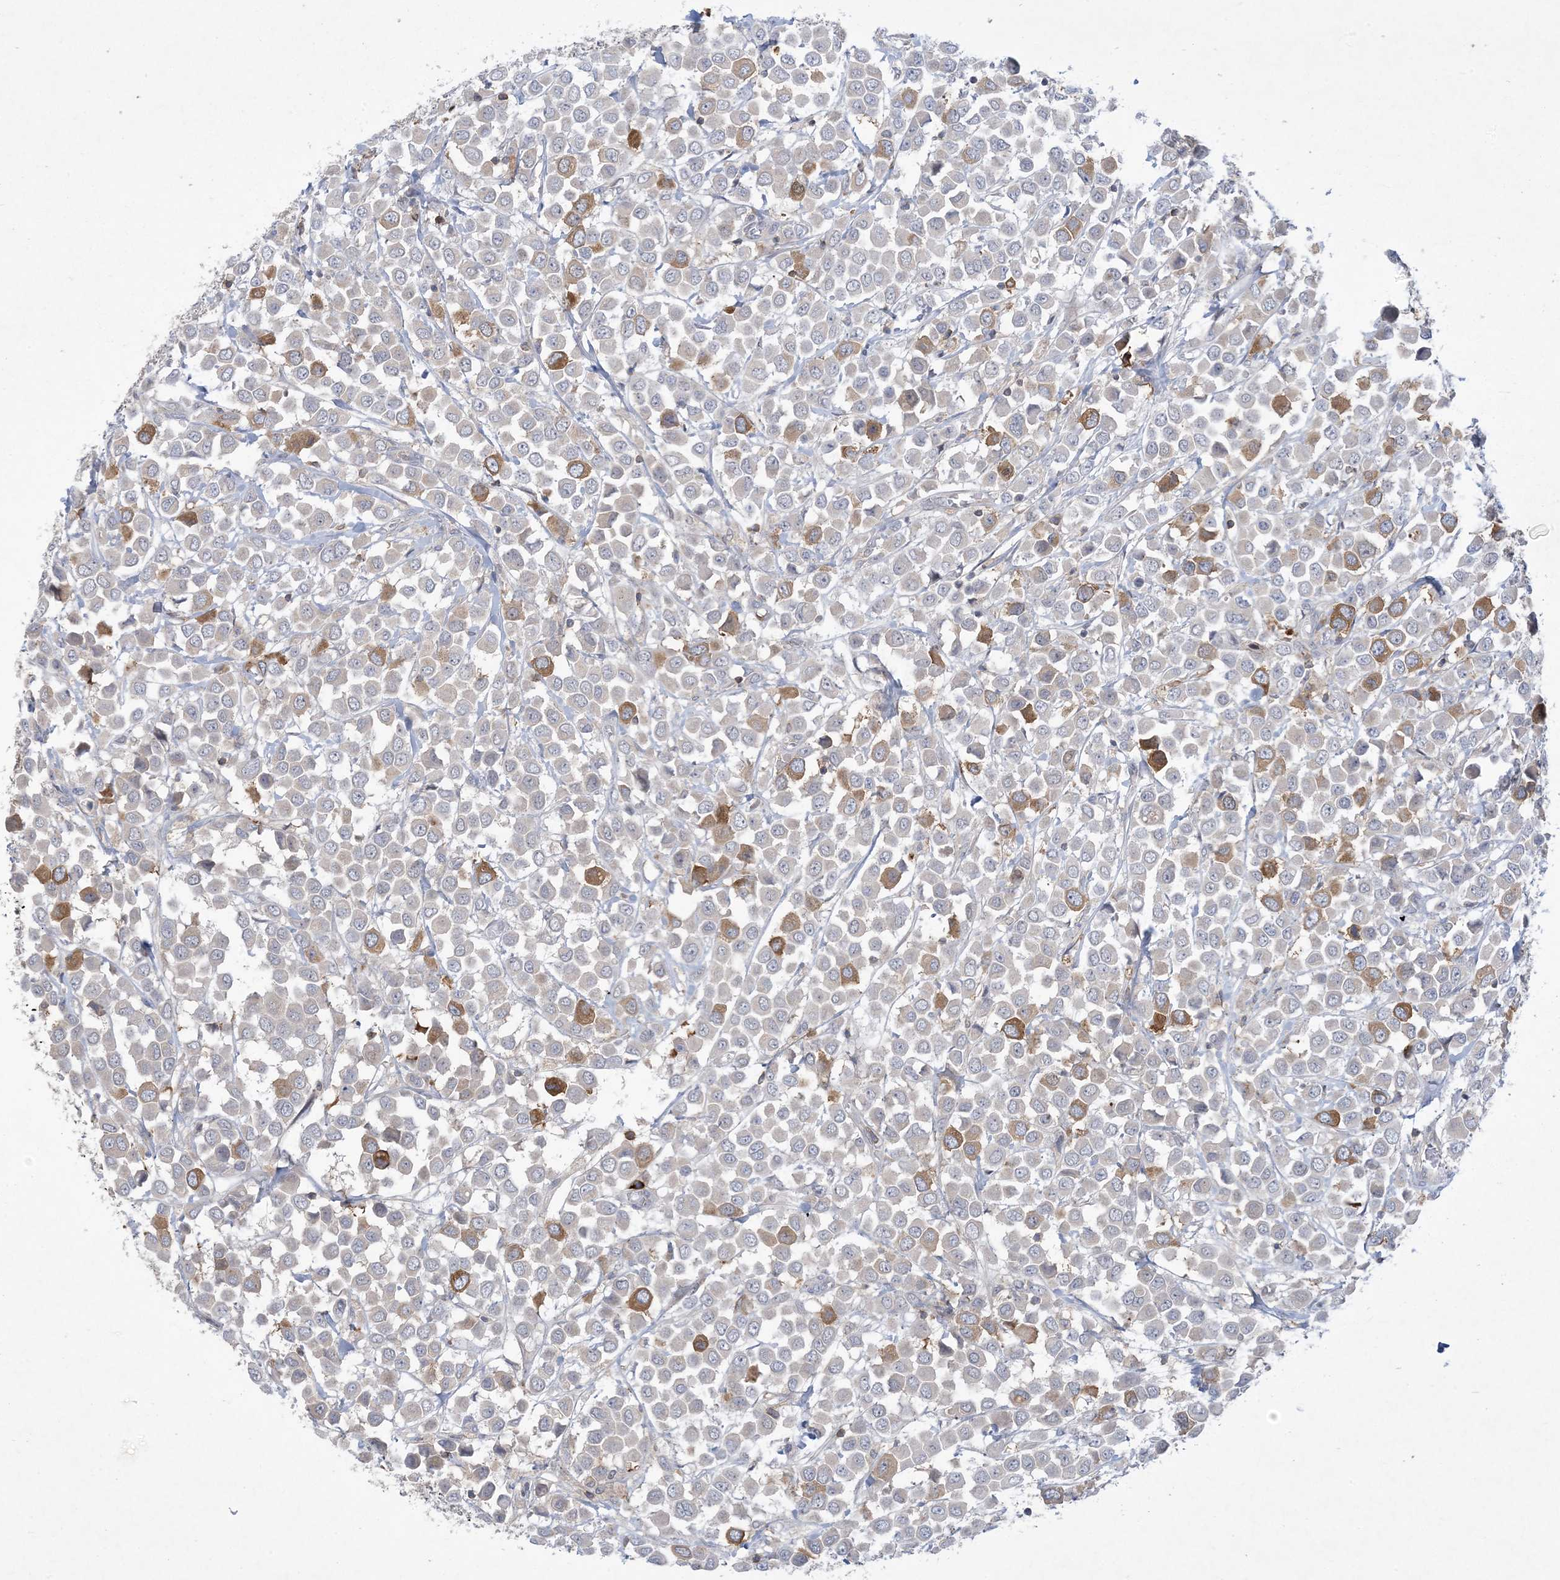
{"staining": {"intensity": "moderate", "quantity": "<25%", "location": "cytoplasmic/membranous"}, "tissue": "breast cancer", "cell_type": "Tumor cells", "image_type": "cancer", "snomed": [{"axis": "morphology", "description": "Duct carcinoma"}, {"axis": "topography", "description": "Breast"}], "caption": "About <25% of tumor cells in human breast intraductal carcinoma reveal moderate cytoplasmic/membranous protein staining as visualized by brown immunohistochemical staining.", "gene": "AOC1", "patient": {"sex": "female", "age": 61}}